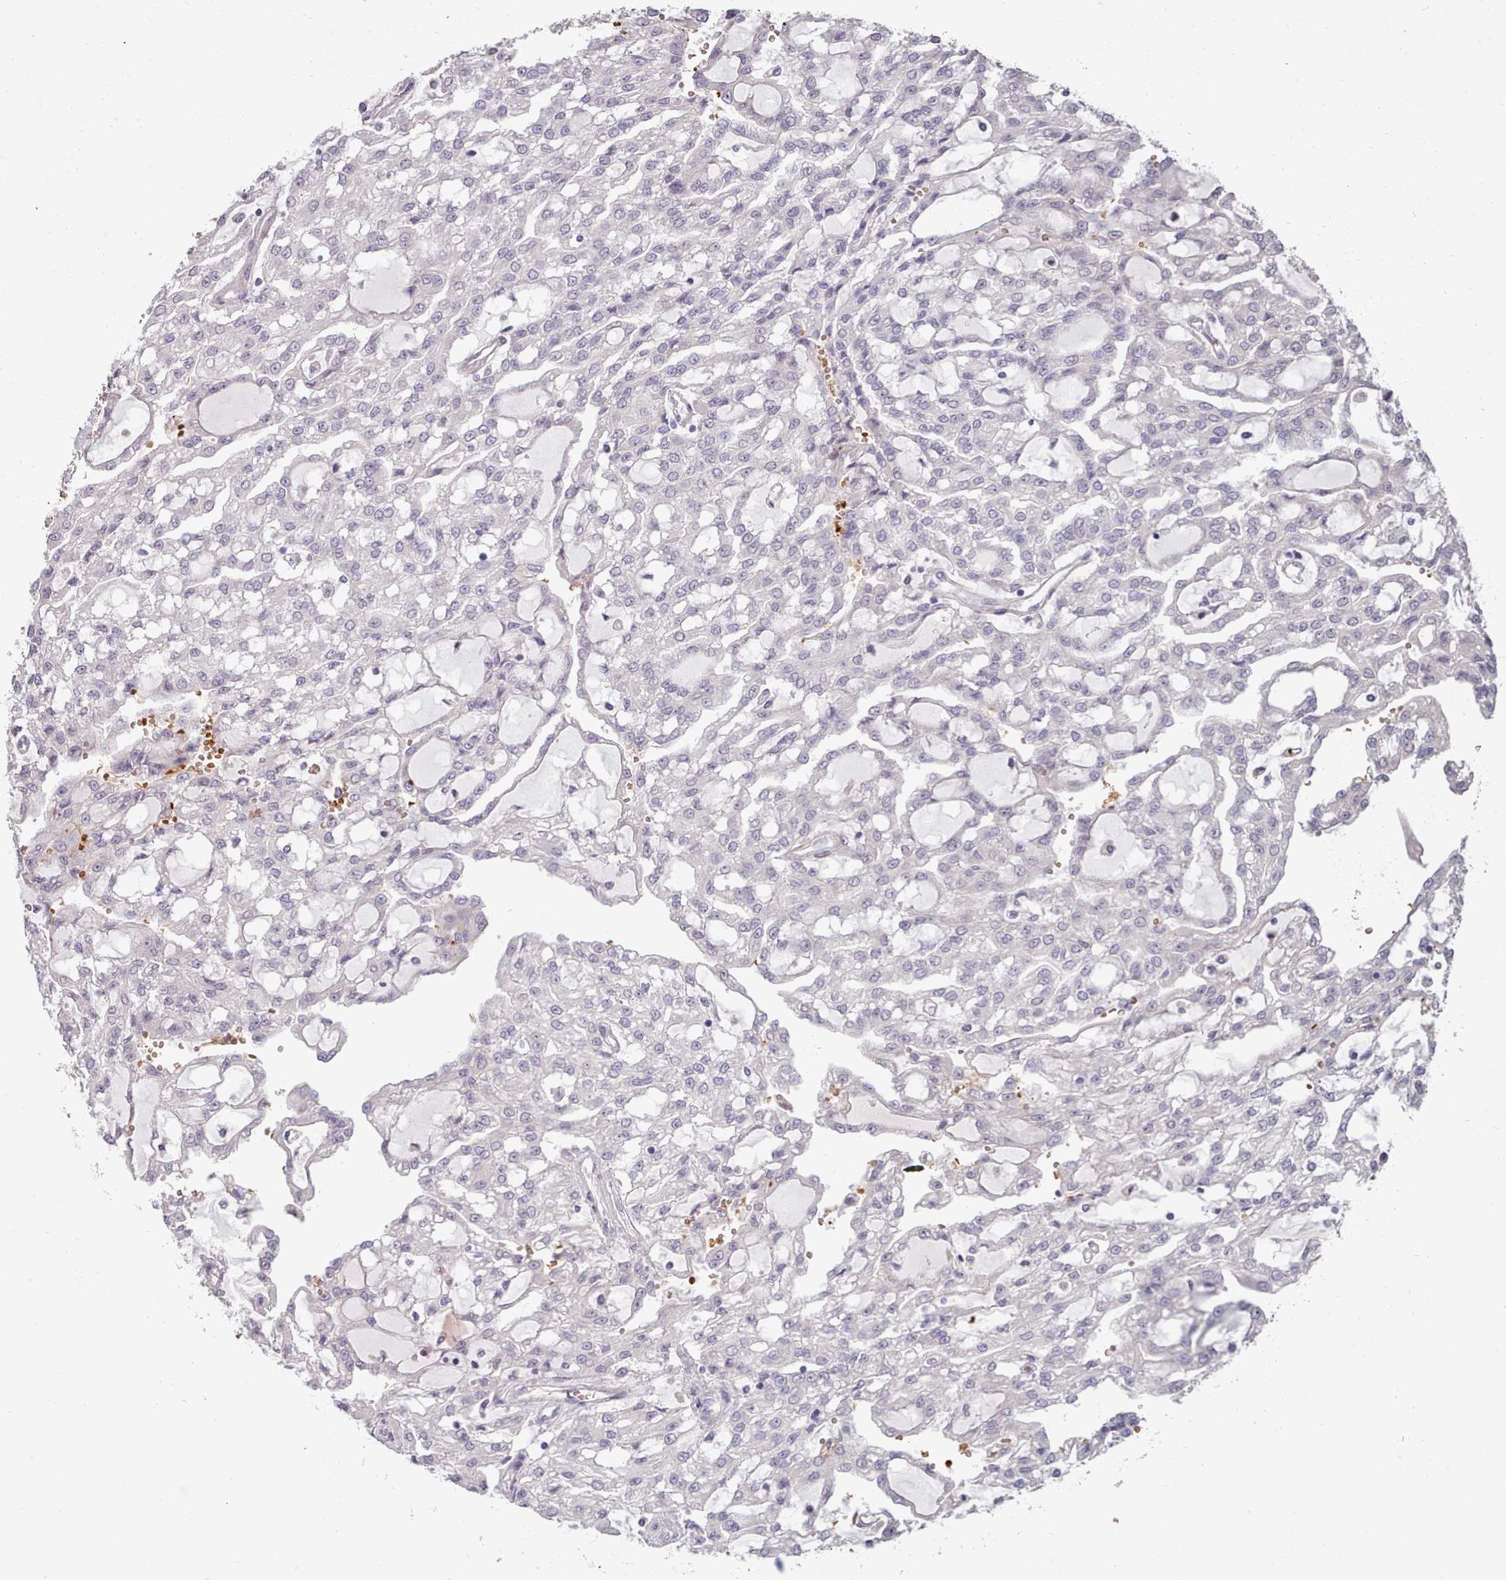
{"staining": {"intensity": "negative", "quantity": "none", "location": "none"}, "tissue": "renal cancer", "cell_type": "Tumor cells", "image_type": "cancer", "snomed": [{"axis": "morphology", "description": "Adenocarcinoma, NOS"}, {"axis": "topography", "description": "Kidney"}], "caption": "Histopathology image shows no significant protein staining in tumor cells of adenocarcinoma (renal).", "gene": "CLNS1A", "patient": {"sex": "male", "age": 63}}